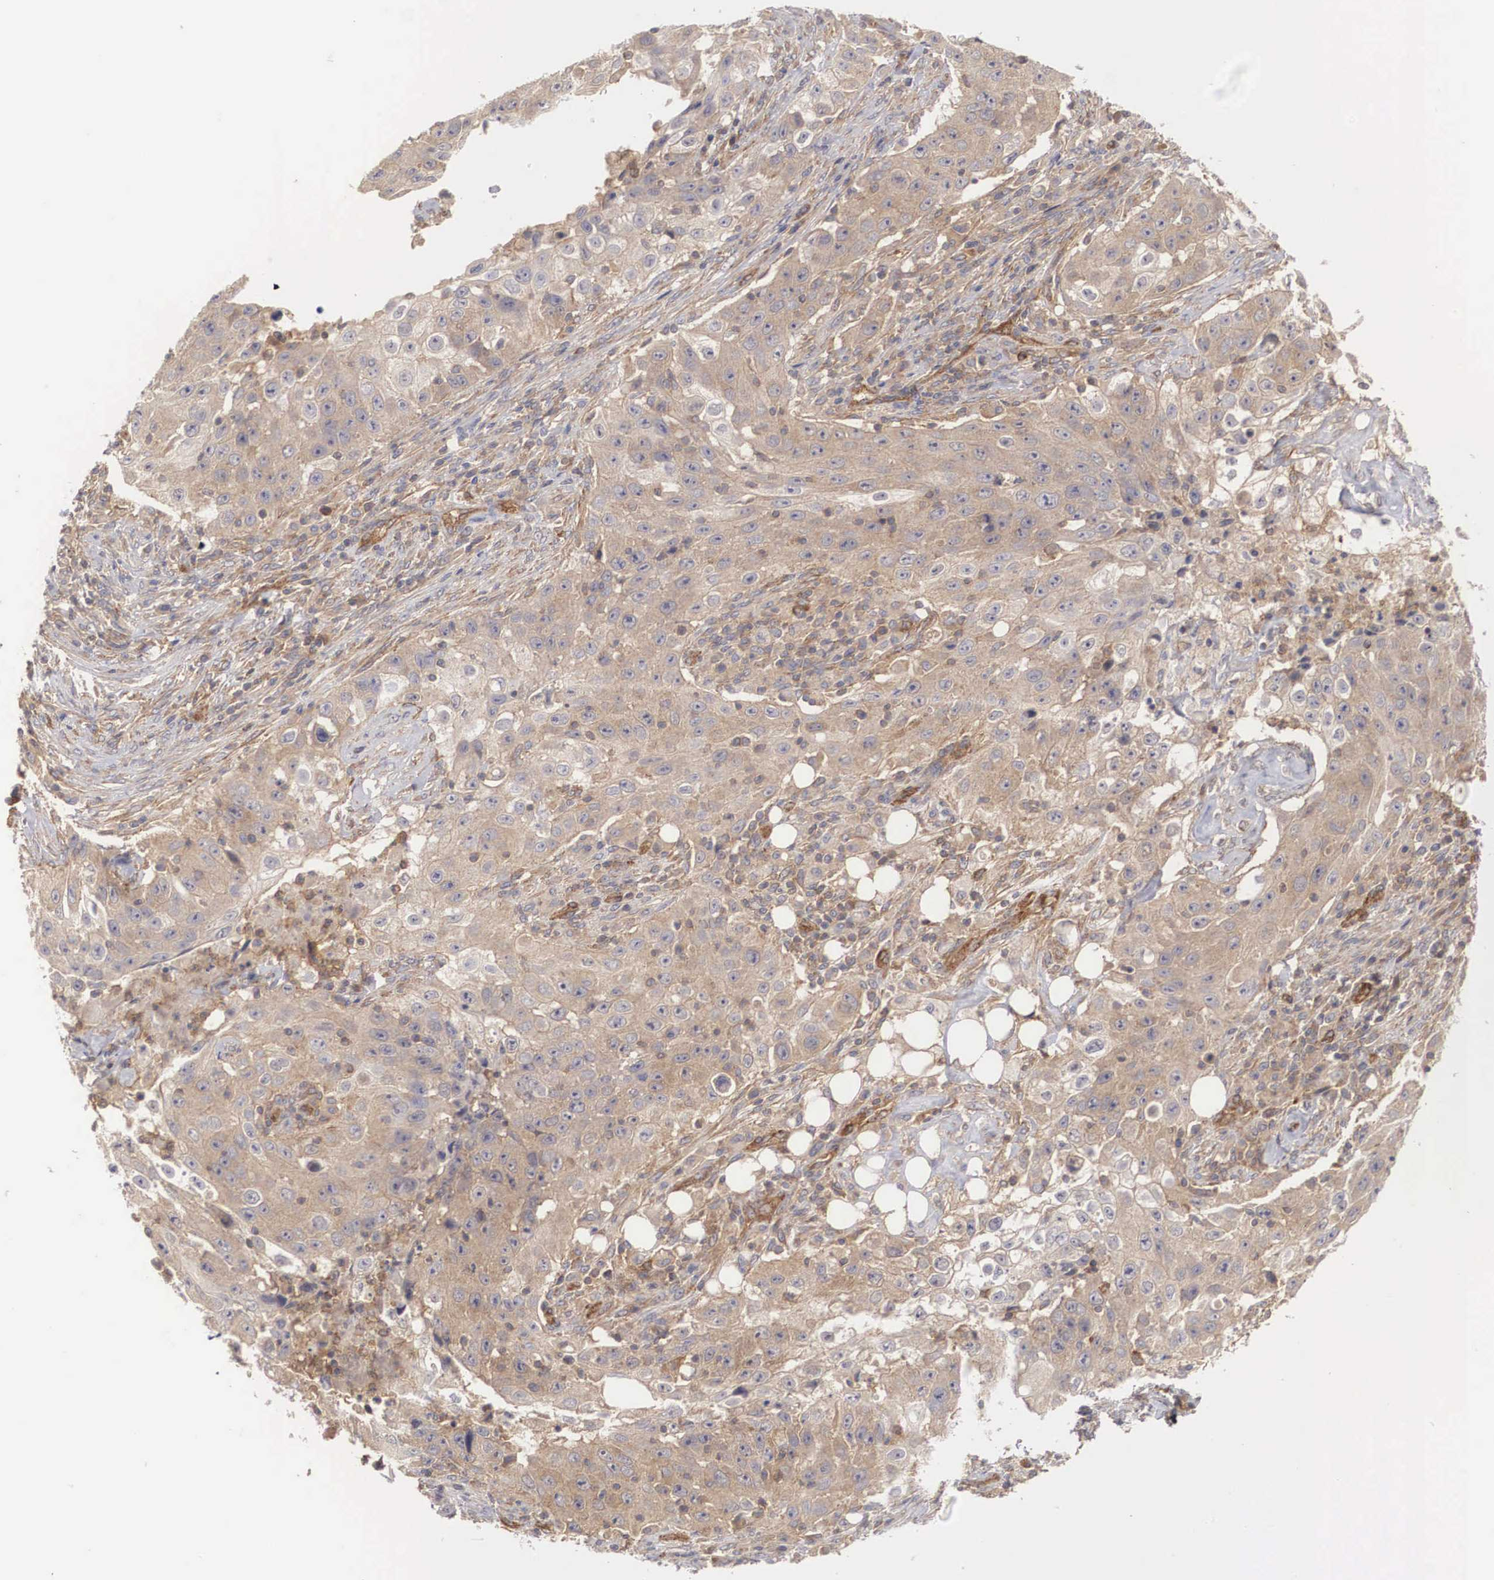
{"staining": {"intensity": "moderate", "quantity": ">75%", "location": "cytoplasmic/membranous"}, "tissue": "lung cancer", "cell_type": "Tumor cells", "image_type": "cancer", "snomed": [{"axis": "morphology", "description": "Squamous cell carcinoma, NOS"}, {"axis": "topography", "description": "Lung"}], "caption": "An IHC micrograph of tumor tissue is shown. Protein staining in brown labels moderate cytoplasmic/membranous positivity in squamous cell carcinoma (lung) within tumor cells.", "gene": "ARMCX4", "patient": {"sex": "male", "age": 64}}